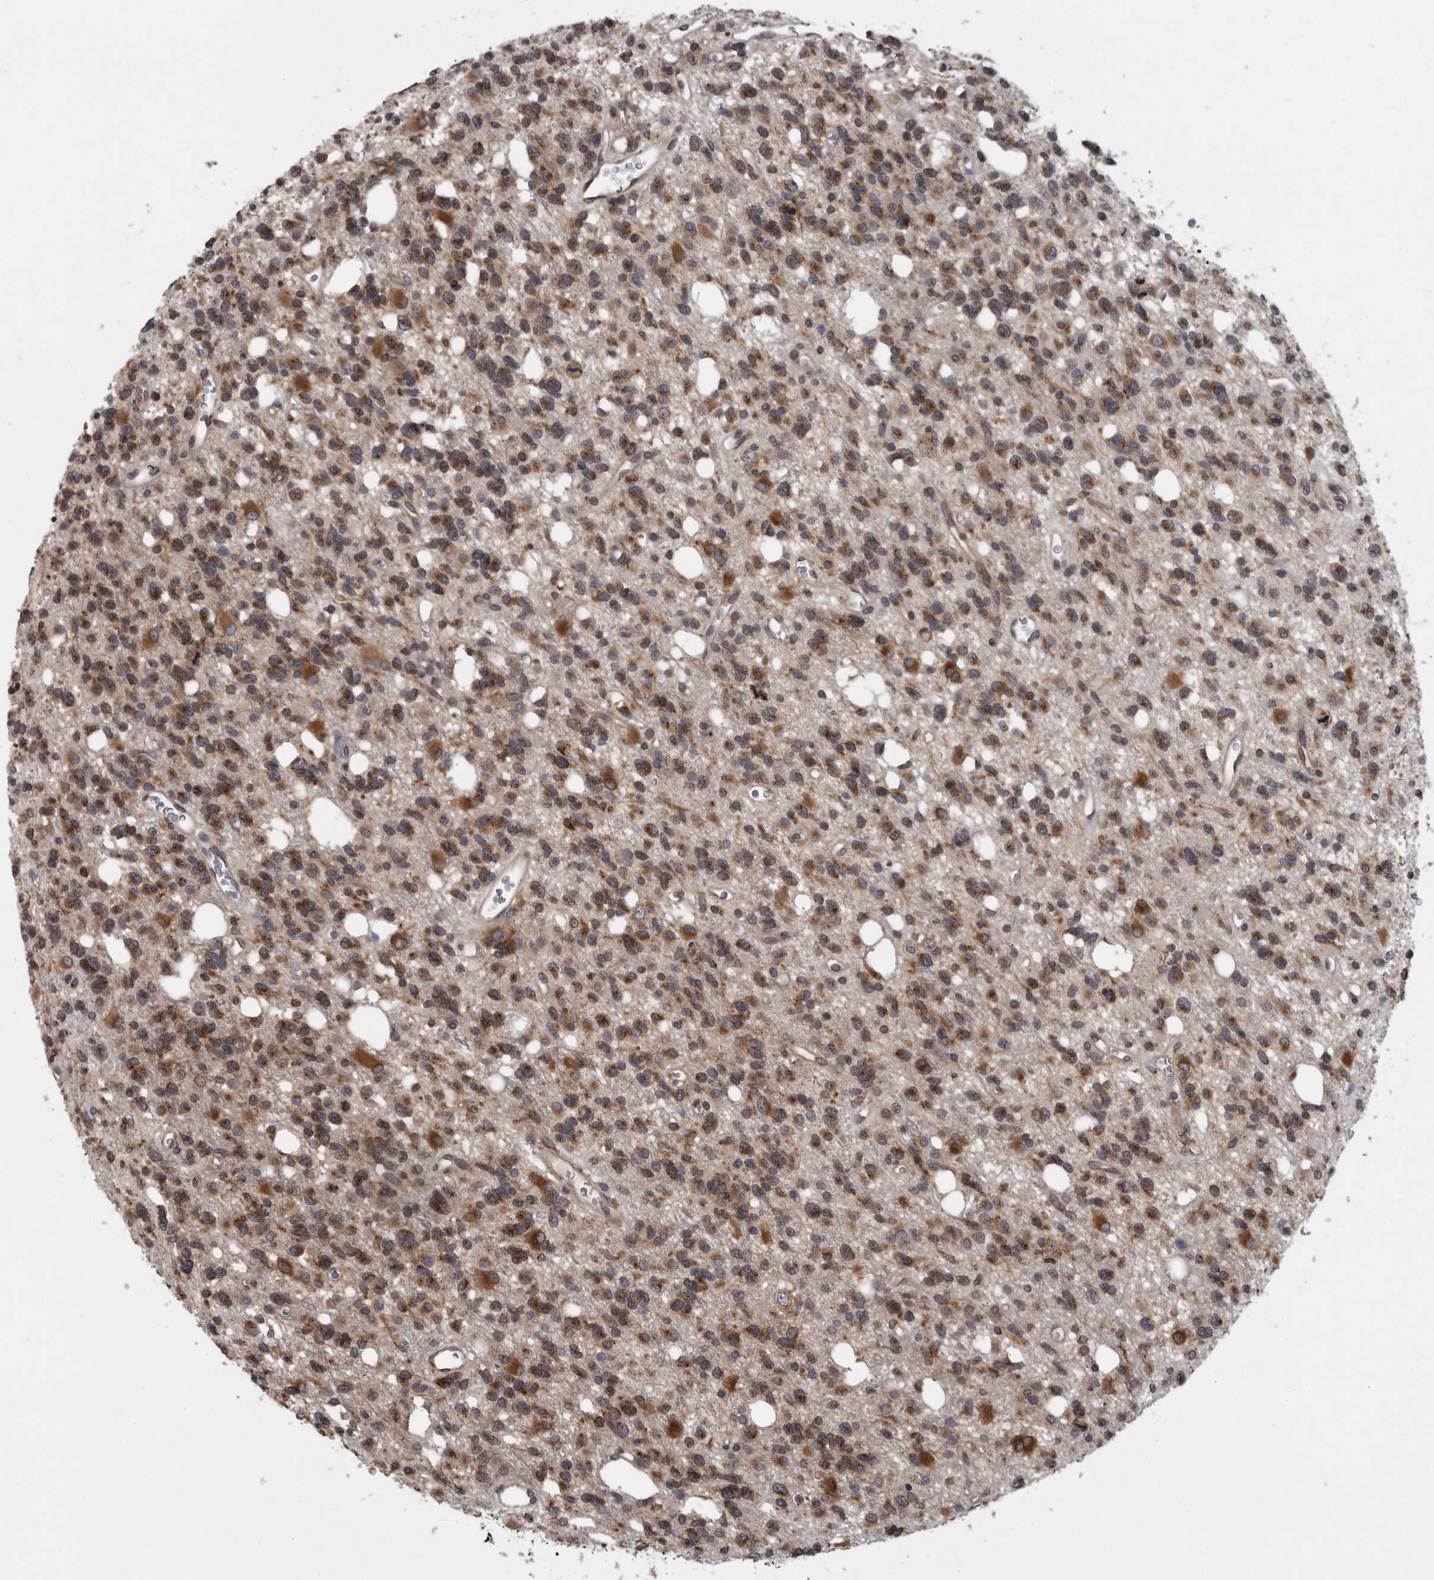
{"staining": {"intensity": "strong", "quantity": ">75%", "location": "cytoplasmic/membranous"}, "tissue": "glioma", "cell_type": "Tumor cells", "image_type": "cancer", "snomed": [{"axis": "morphology", "description": "Glioma, malignant, High grade"}, {"axis": "topography", "description": "Brain"}], "caption": "A photomicrograph showing strong cytoplasmic/membranous positivity in about >75% of tumor cells in malignant high-grade glioma, as visualized by brown immunohistochemical staining.", "gene": "LMAN2L", "patient": {"sex": "female", "age": 62}}